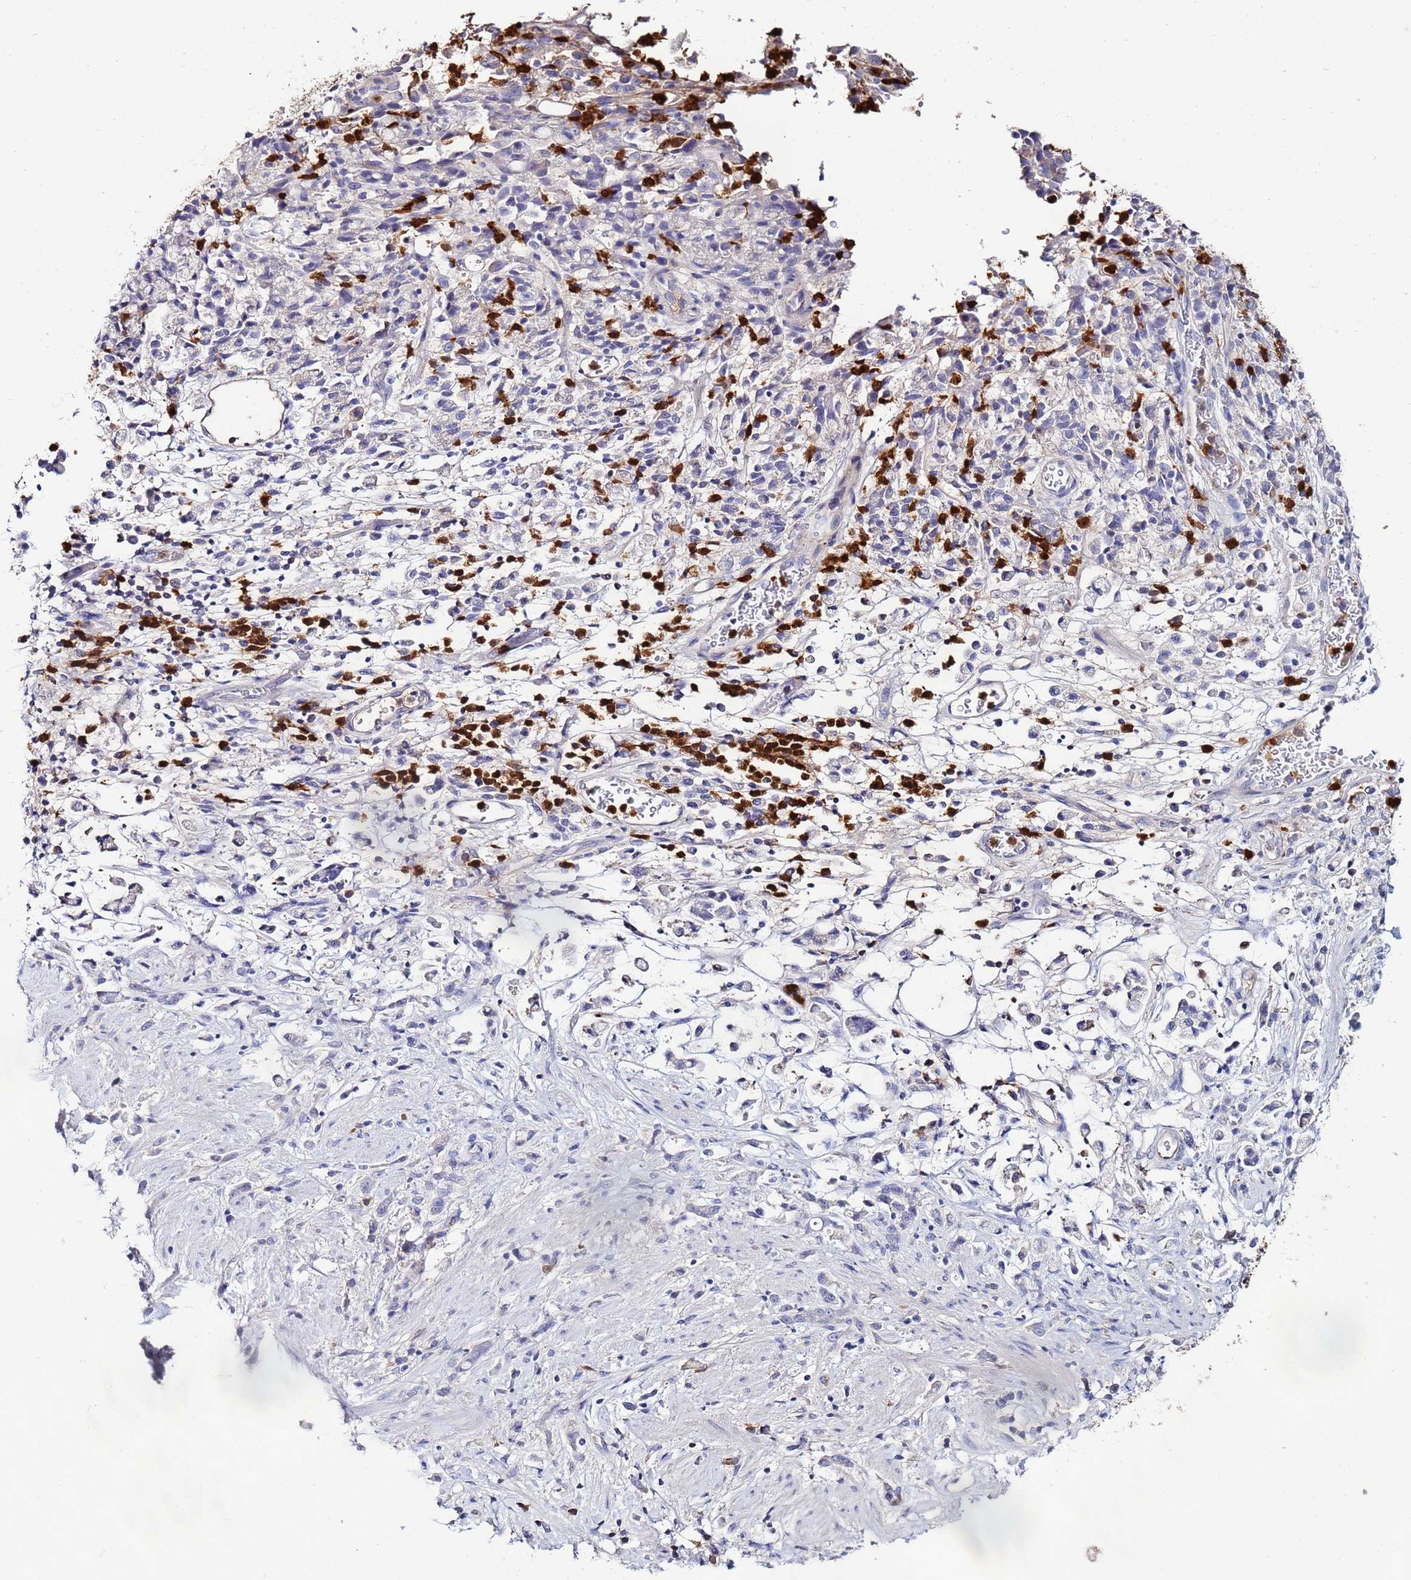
{"staining": {"intensity": "negative", "quantity": "none", "location": "none"}, "tissue": "stomach cancer", "cell_type": "Tumor cells", "image_type": "cancer", "snomed": [{"axis": "morphology", "description": "Adenocarcinoma, NOS"}, {"axis": "topography", "description": "Stomach"}], "caption": "Image shows no protein positivity in tumor cells of stomach adenocarcinoma tissue.", "gene": "TUBAL3", "patient": {"sex": "female", "age": 60}}